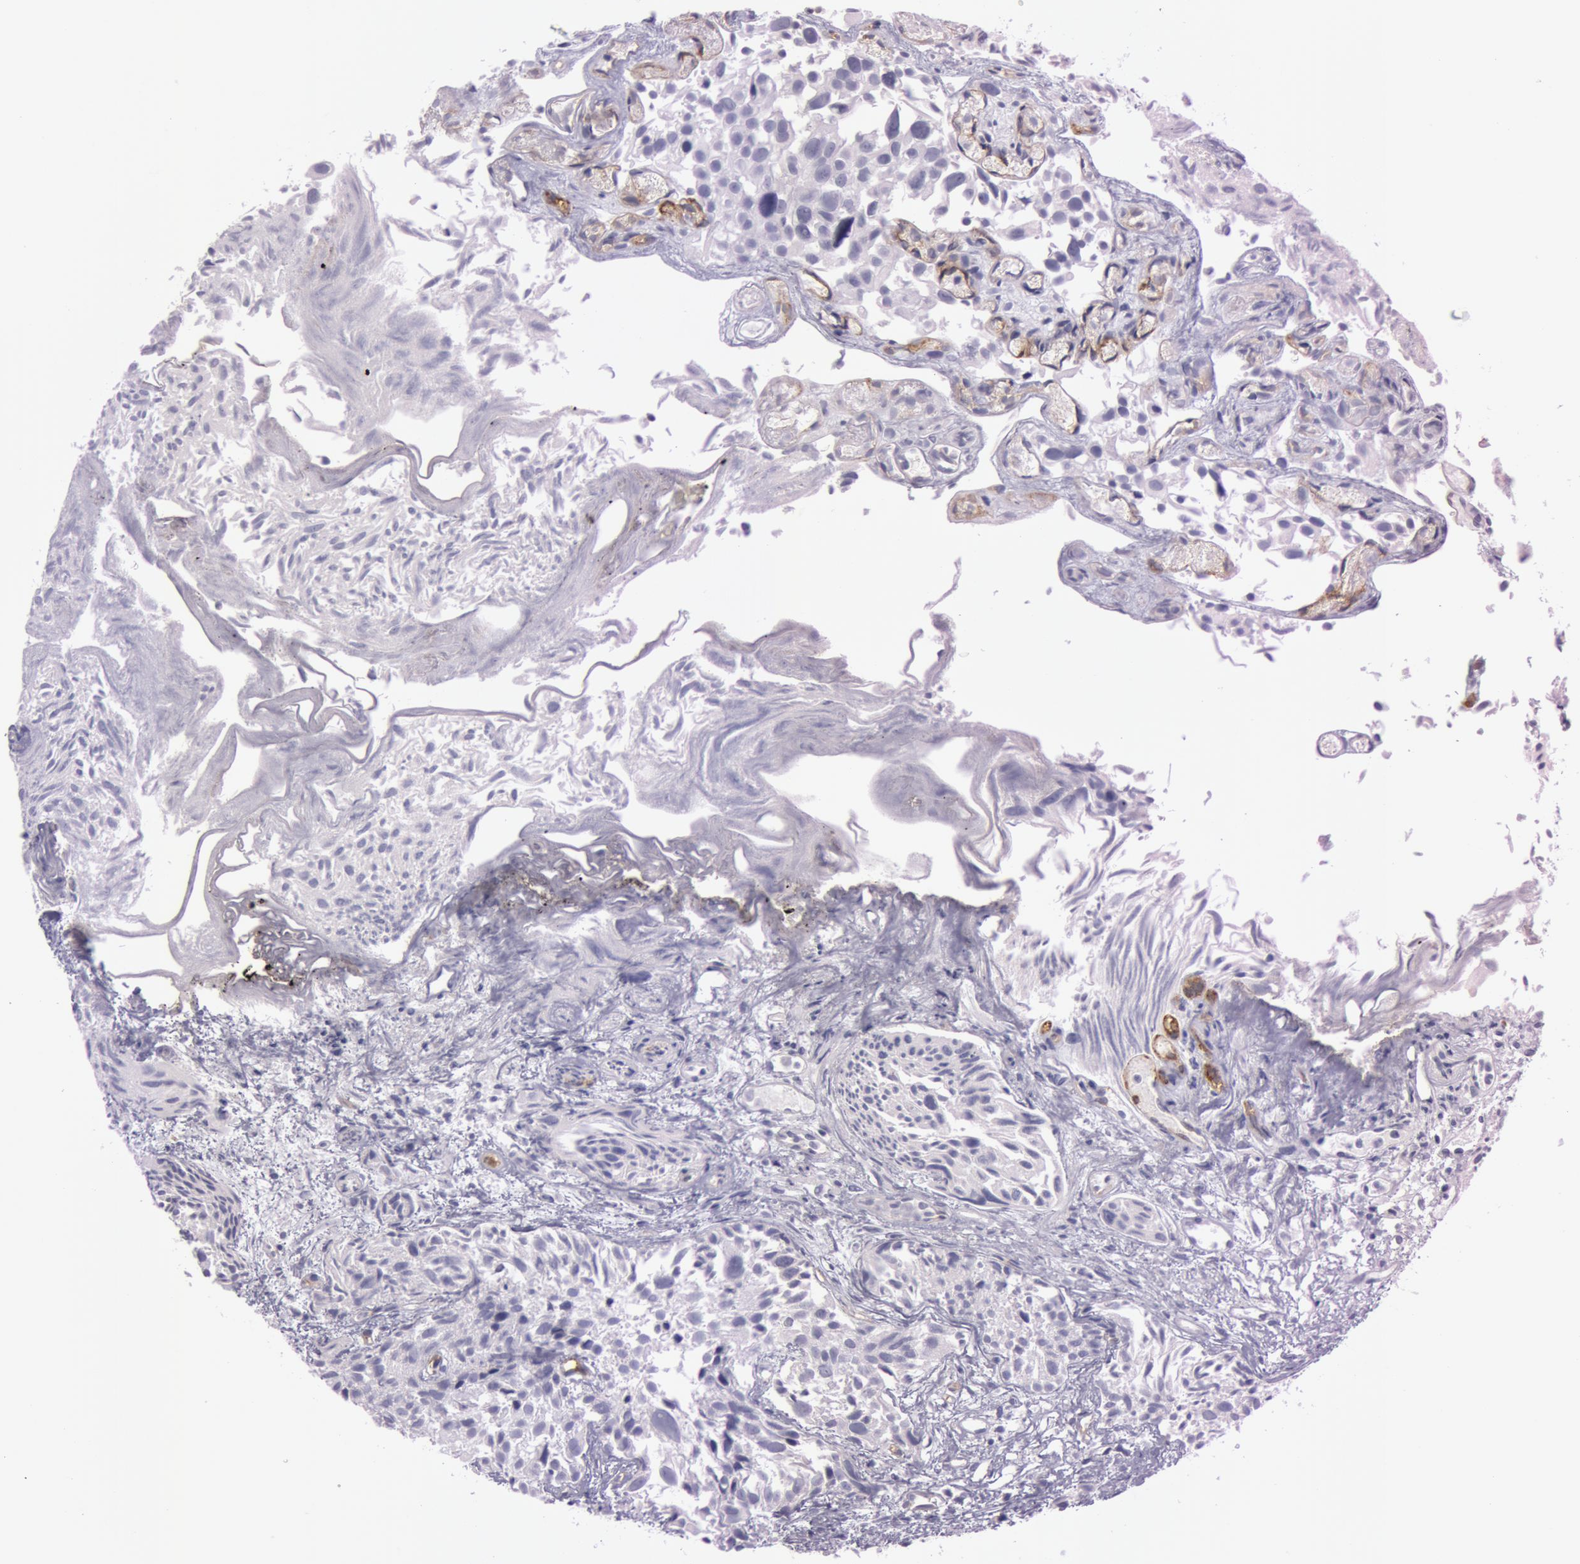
{"staining": {"intensity": "negative", "quantity": "none", "location": "none"}, "tissue": "urothelial cancer", "cell_type": "Tumor cells", "image_type": "cancer", "snomed": [{"axis": "morphology", "description": "Urothelial carcinoma, High grade"}, {"axis": "topography", "description": "Urinary bladder"}], "caption": "Human urothelial cancer stained for a protein using immunohistochemistry (IHC) displays no positivity in tumor cells.", "gene": "FOLH1", "patient": {"sex": "female", "age": 78}}